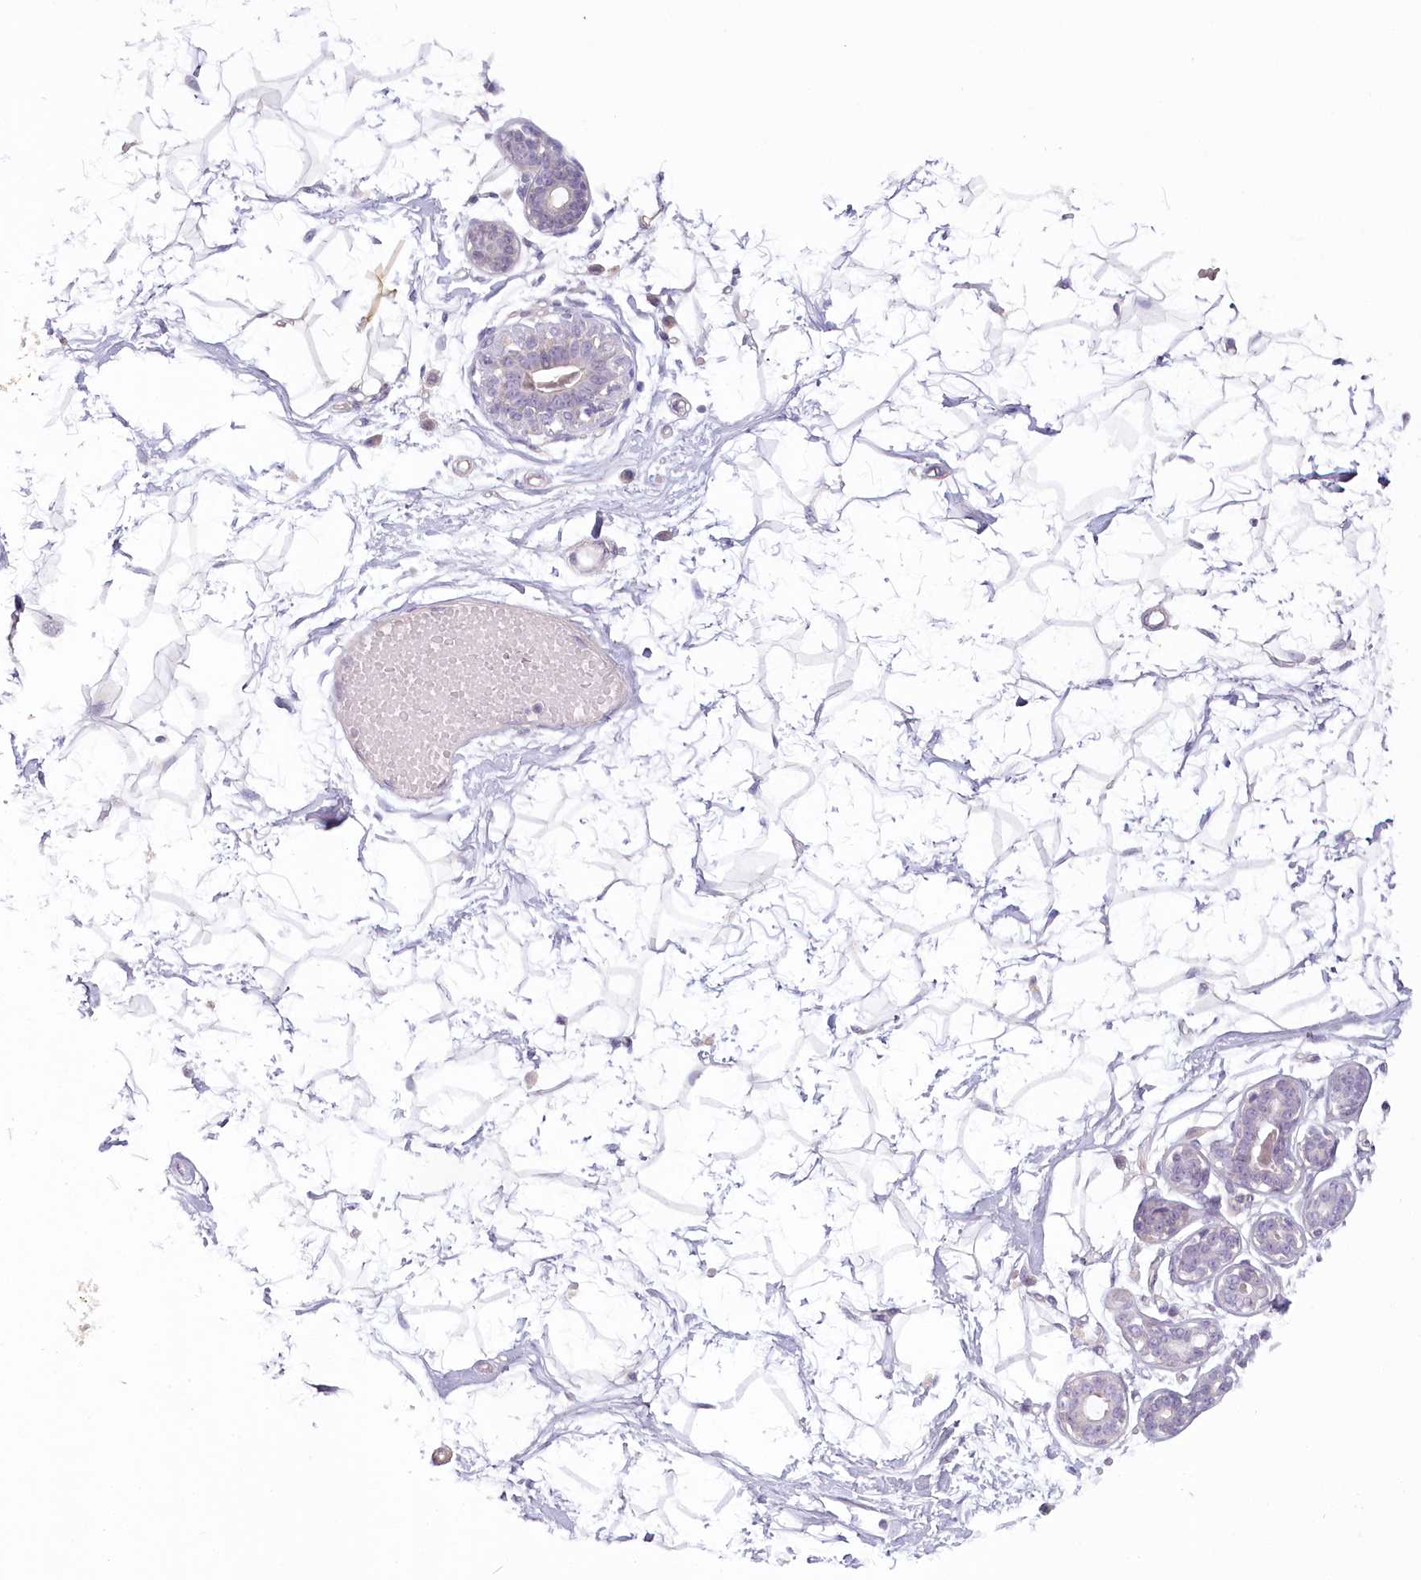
{"staining": {"intensity": "negative", "quantity": "none", "location": "none"}, "tissue": "breast", "cell_type": "Adipocytes", "image_type": "normal", "snomed": [{"axis": "morphology", "description": "Normal tissue, NOS"}, {"axis": "morphology", "description": "Adenoma, NOS"}, {"axis": "topography", "description": "Breast"}], "caption": "High magnification brightfield microscopy of benign breast stained with DAB (brown) and counterstained with hematoxylin (blue): adipocytes show no significant staining. (Immunohistochemistry (ihc), brightfield microscopy, high magnification).", "gene": "USP11", "patient": {"sex": "female", "age": 23}}